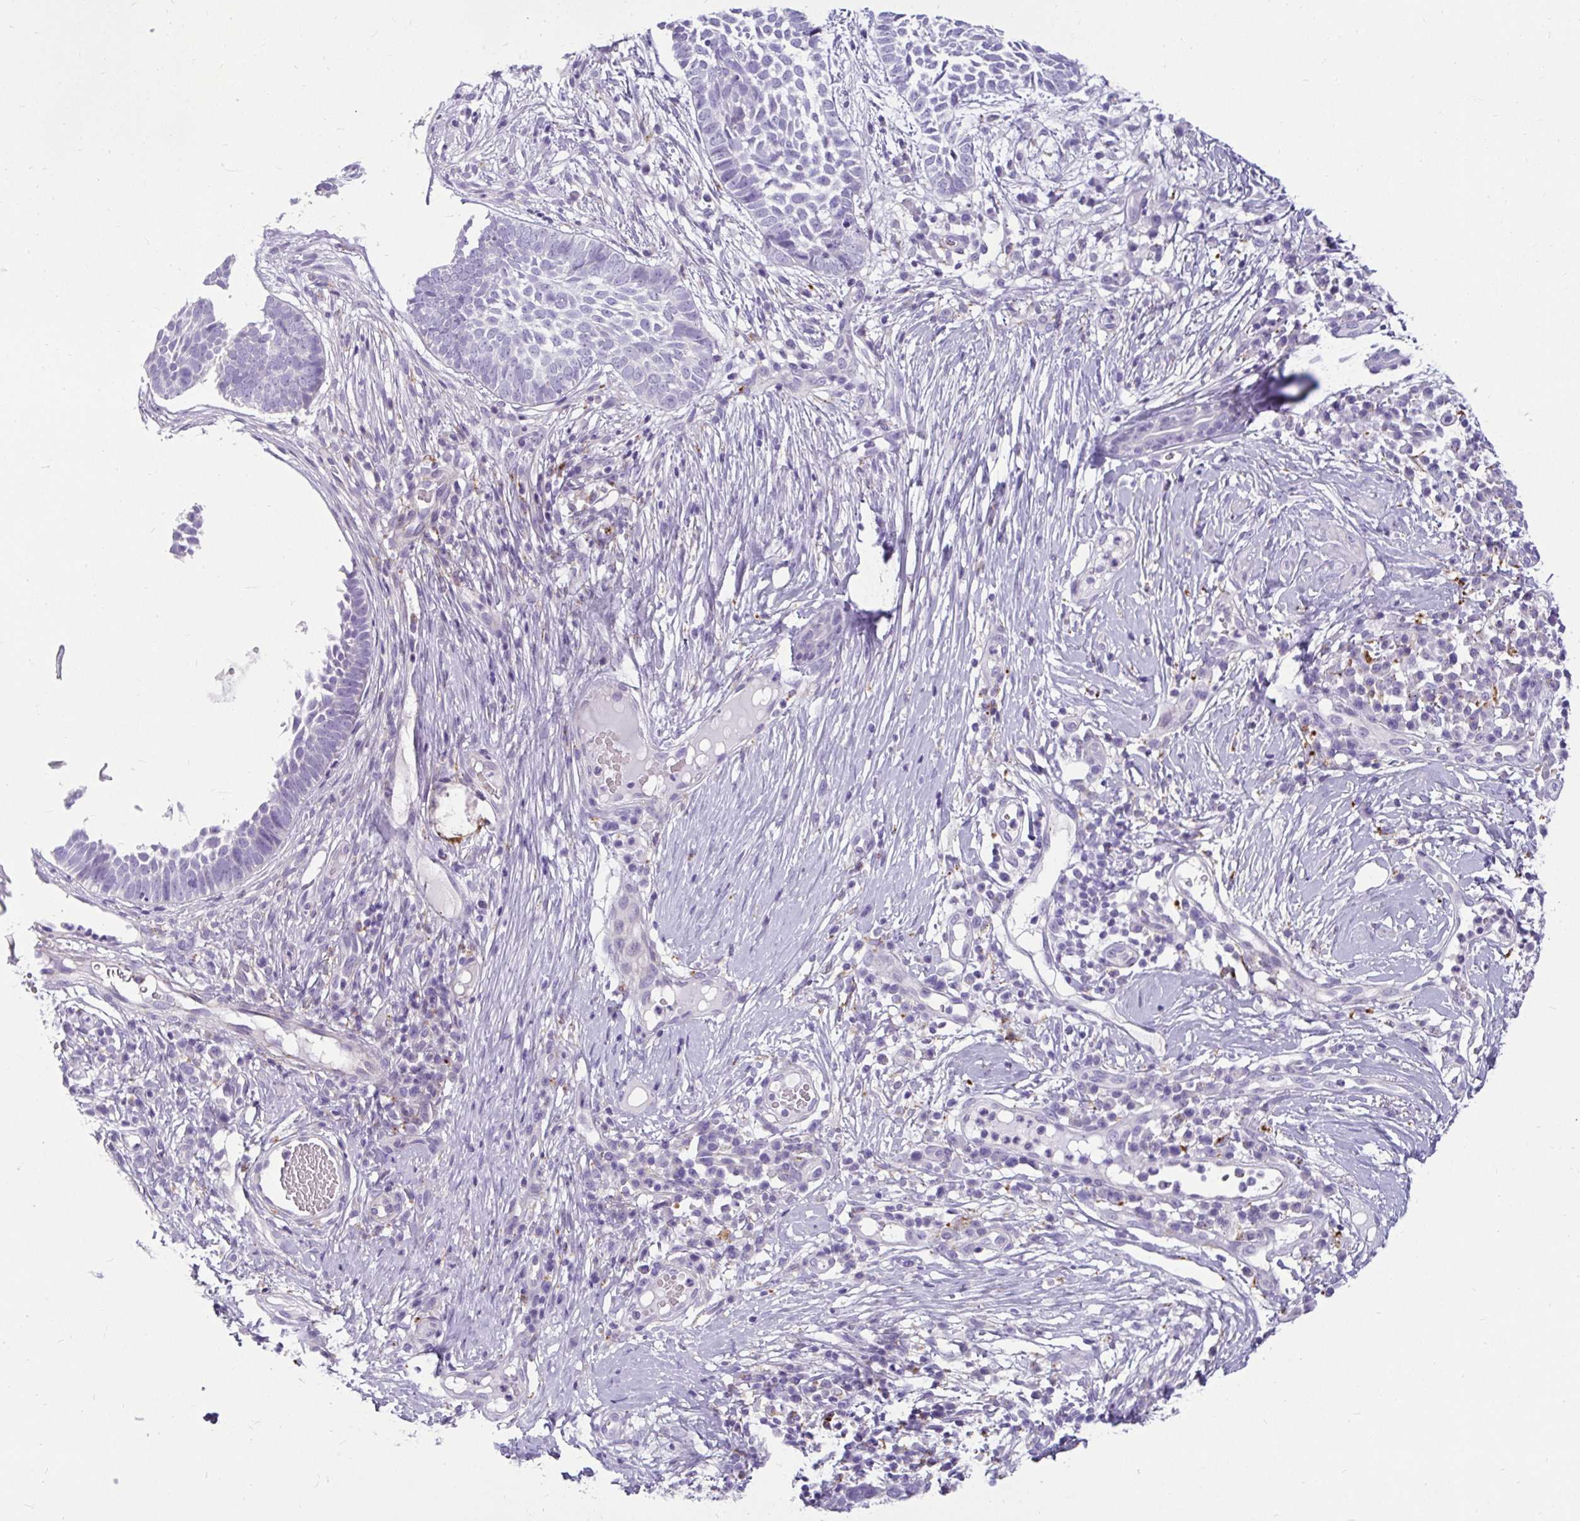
{"staining": {"intensity": "negative", "quantity": "none", "location": "none"}, "tissue": "skin cancer", "cell_type": "Tumor cells", "image_type": "cancer", "snomed": [{"axis": "morphology", "description": "Basal cell carcinoma"}, {"axis": "topography", "description": "Skin"}], "caption": "An IHC image of basal cell carcinoma (skin) is shown. There is no staining in tumor cells of basal cell carcinoma (skin).", "gene": "CTSZ", "patient": {"sex": "female", "age": 89}}